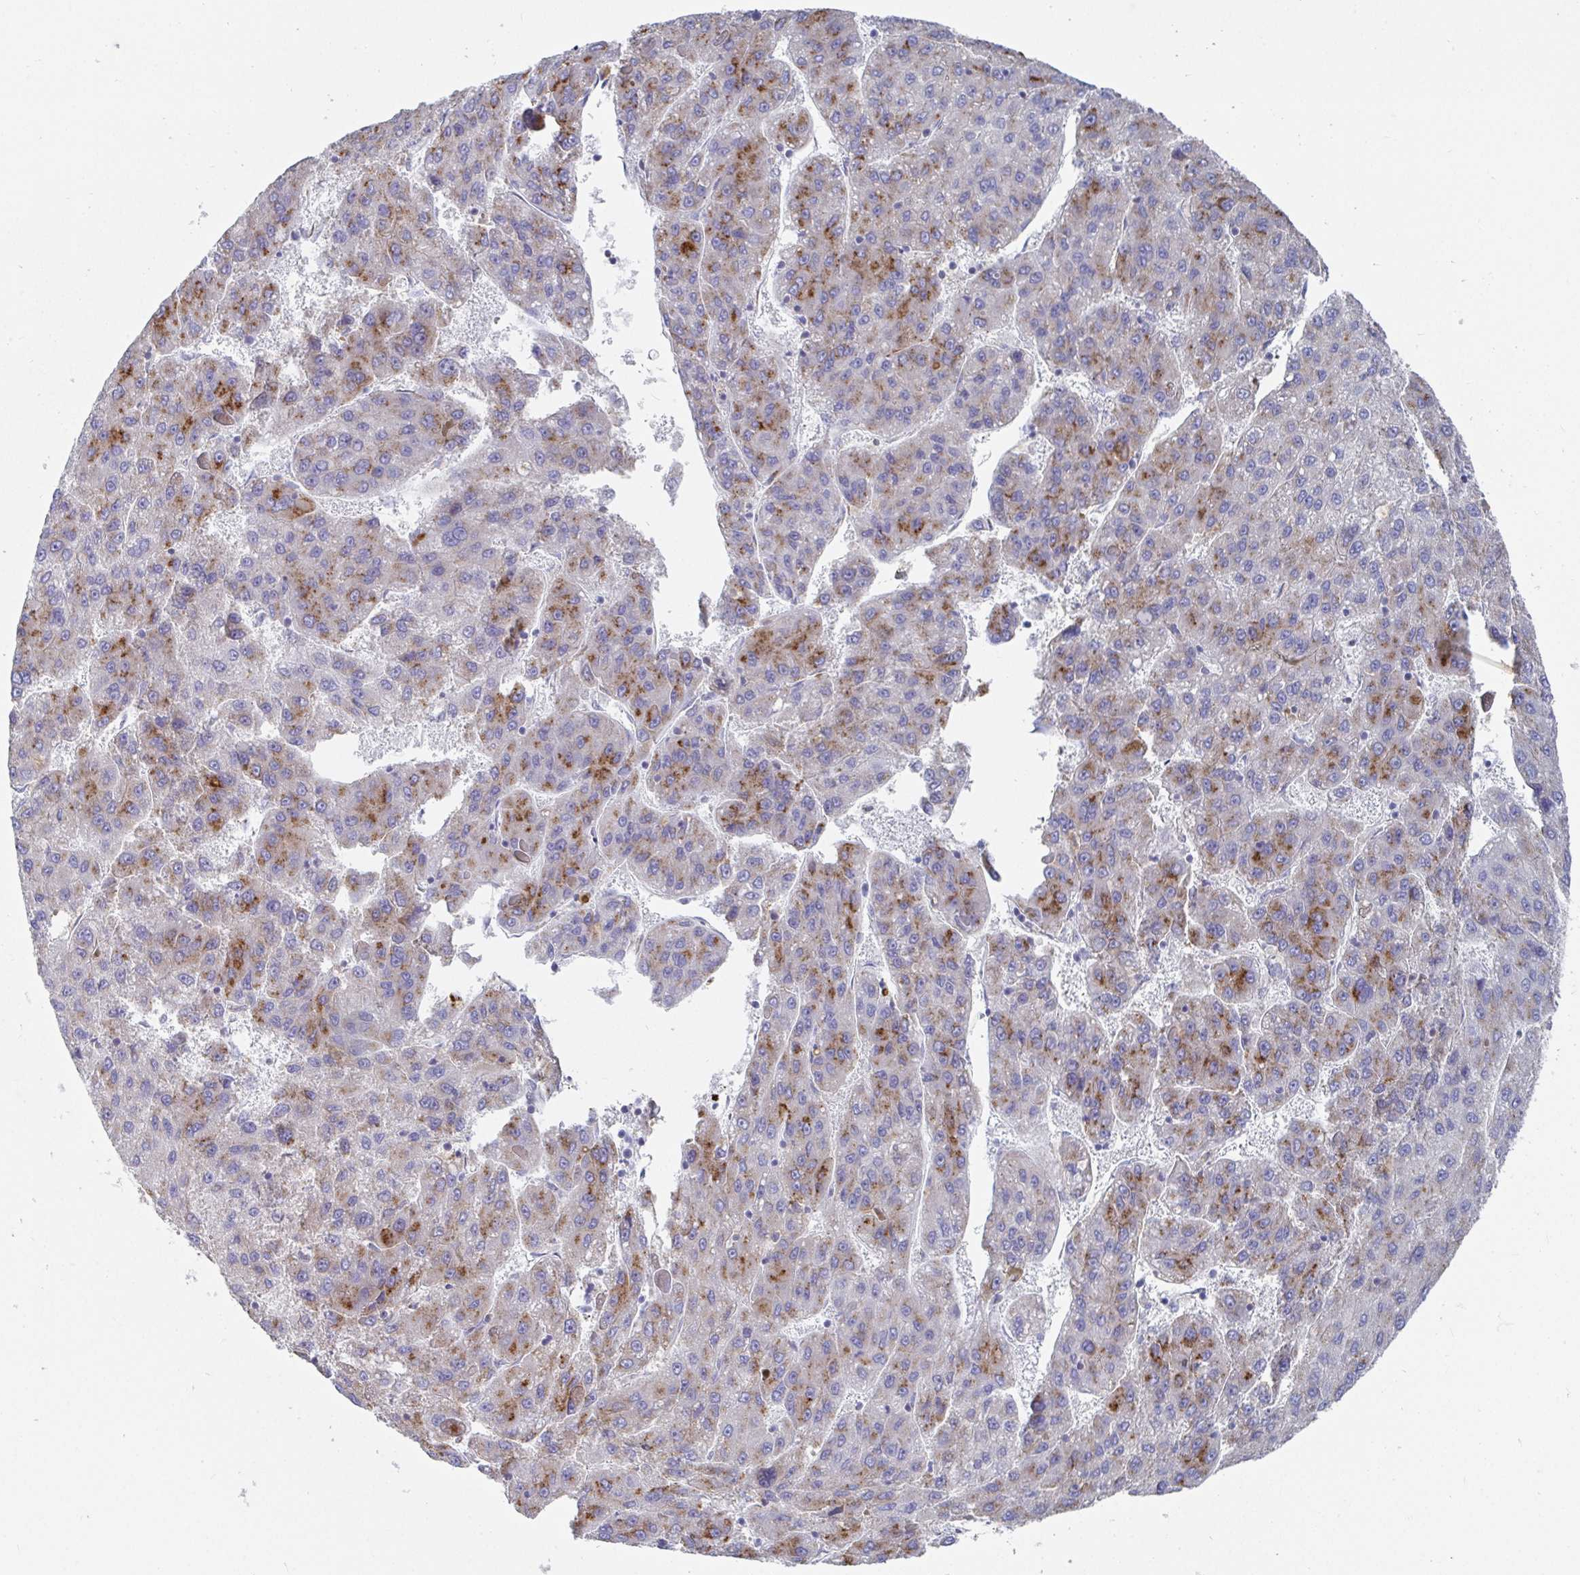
{"staining": {"intensity": "moderate", "quantity": "25%-75%", "location": "cytoplasmic/membranous"}, "tissue": "liver cancer", "cell_type": "Tumor cells", "image_type": "cancer", "snomed": [{"axis": "morphology", "description": "Carcinoma, Hepatocellular, NOS"}, {"axis": "topography", "description": "Liver"}], "caption": "Immunohistochemical staining of human liver cancer (hepatocellular carcinoma) exhibits medium levels of moderate cytoplasmic/membranous protein positivity in about 25%-75% of tumor cells.", "gene": "TAS2R39", "patient": {"sex": "female", "age": 82}}